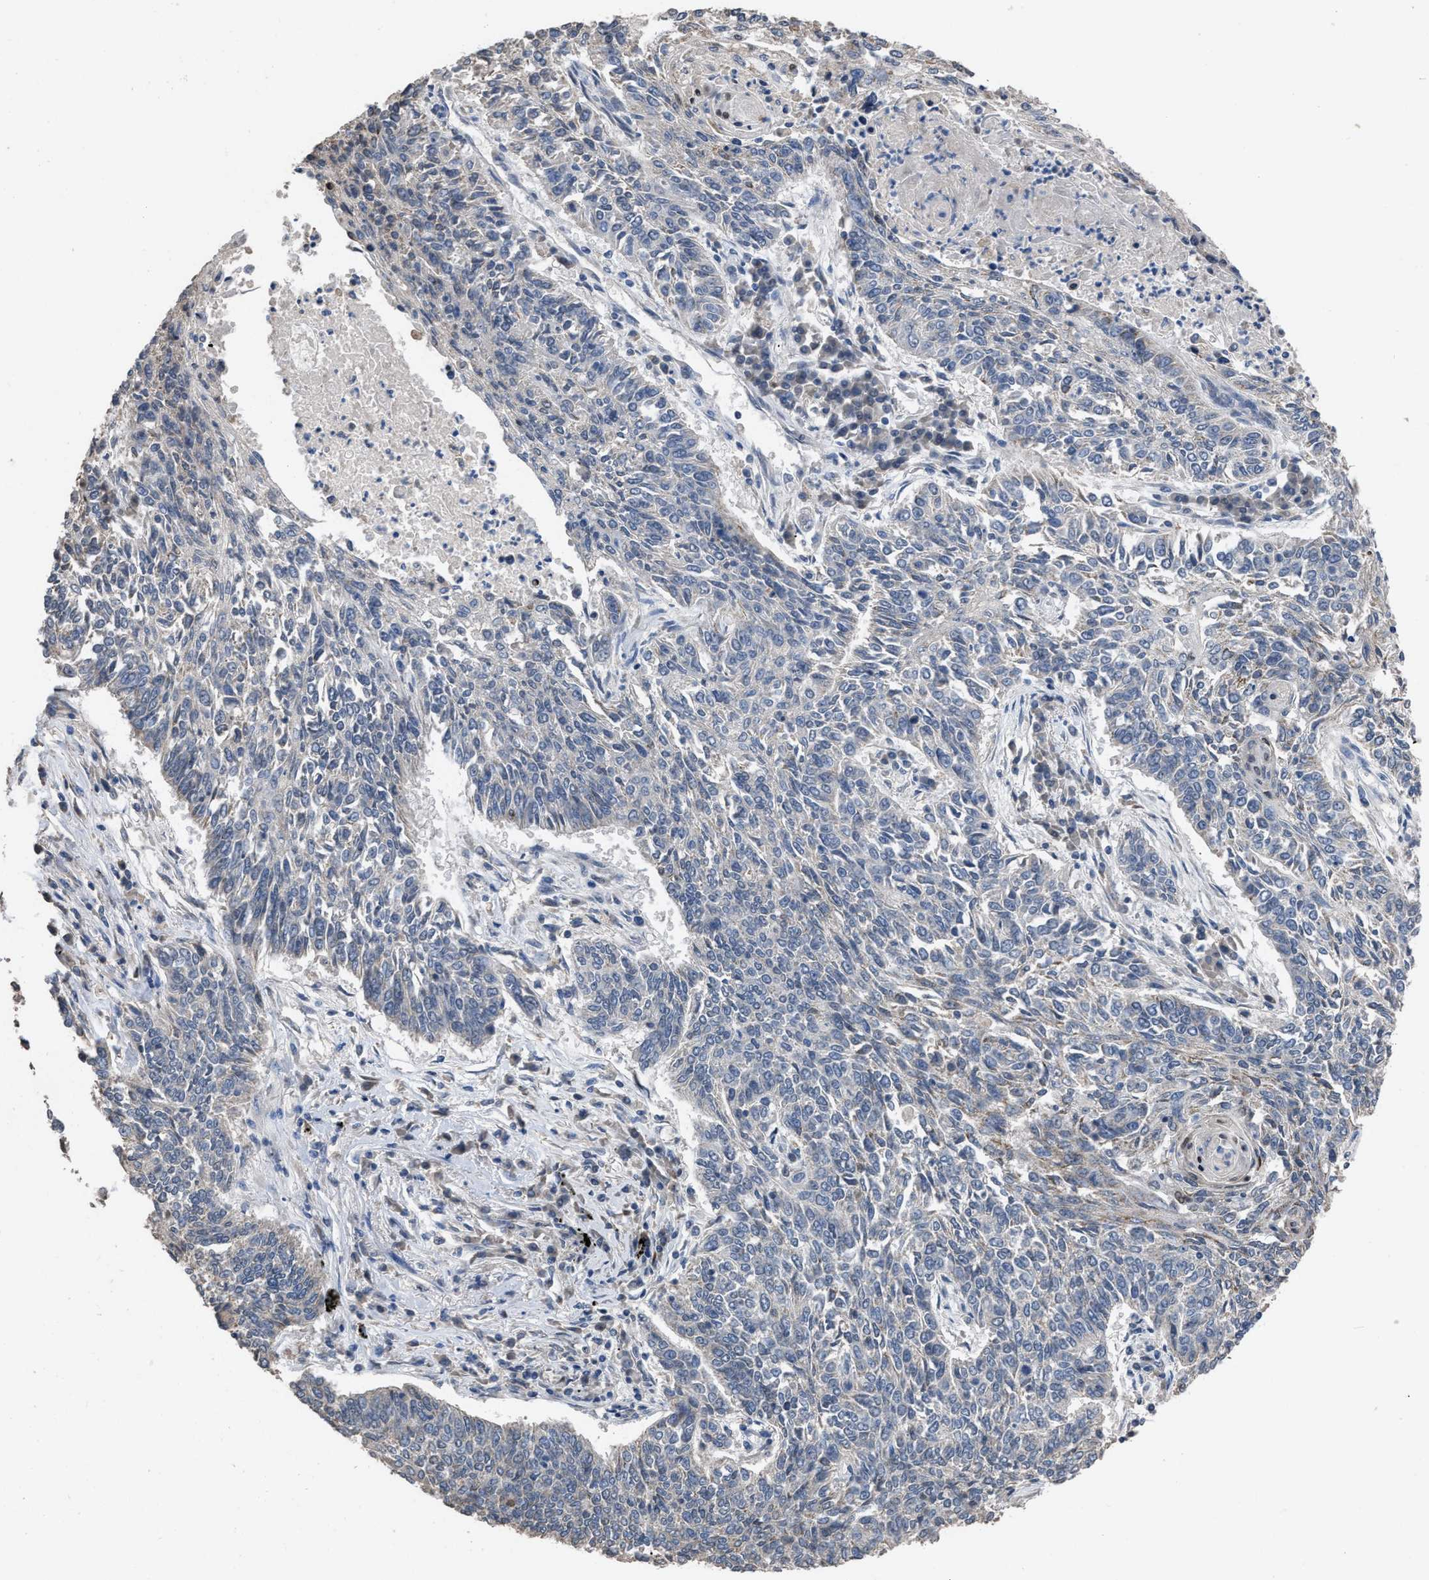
{"staining": {"intensity": "negative", "quantity": "none", "location": "none"}, "tissue": "lung cancer", "cell_type": "Tumor cells", "image_type": "cancer", "snomed": [{"axis": "morphology", "description": "Normal tissue, NOS"}, {"axis": "morphology", "description": "Squamous cell carcinoma, NOS"}, {"axis": "topography", "description": "Cartilage tissue"}, {"axis": "topography", "description": "Bronchus"}, {"axis": "topography", "description": "Lung"}], "caption": "Lung cancer was stained to show a protein in brown. There is no significant expression in tumor cells. Brightfield microscopy of IHC stained with DAB (brown) and hematoxylin (blue), captured at high magnification.", "gene": "SETDB1", "patient": {"sex": "female", "age": 49}}